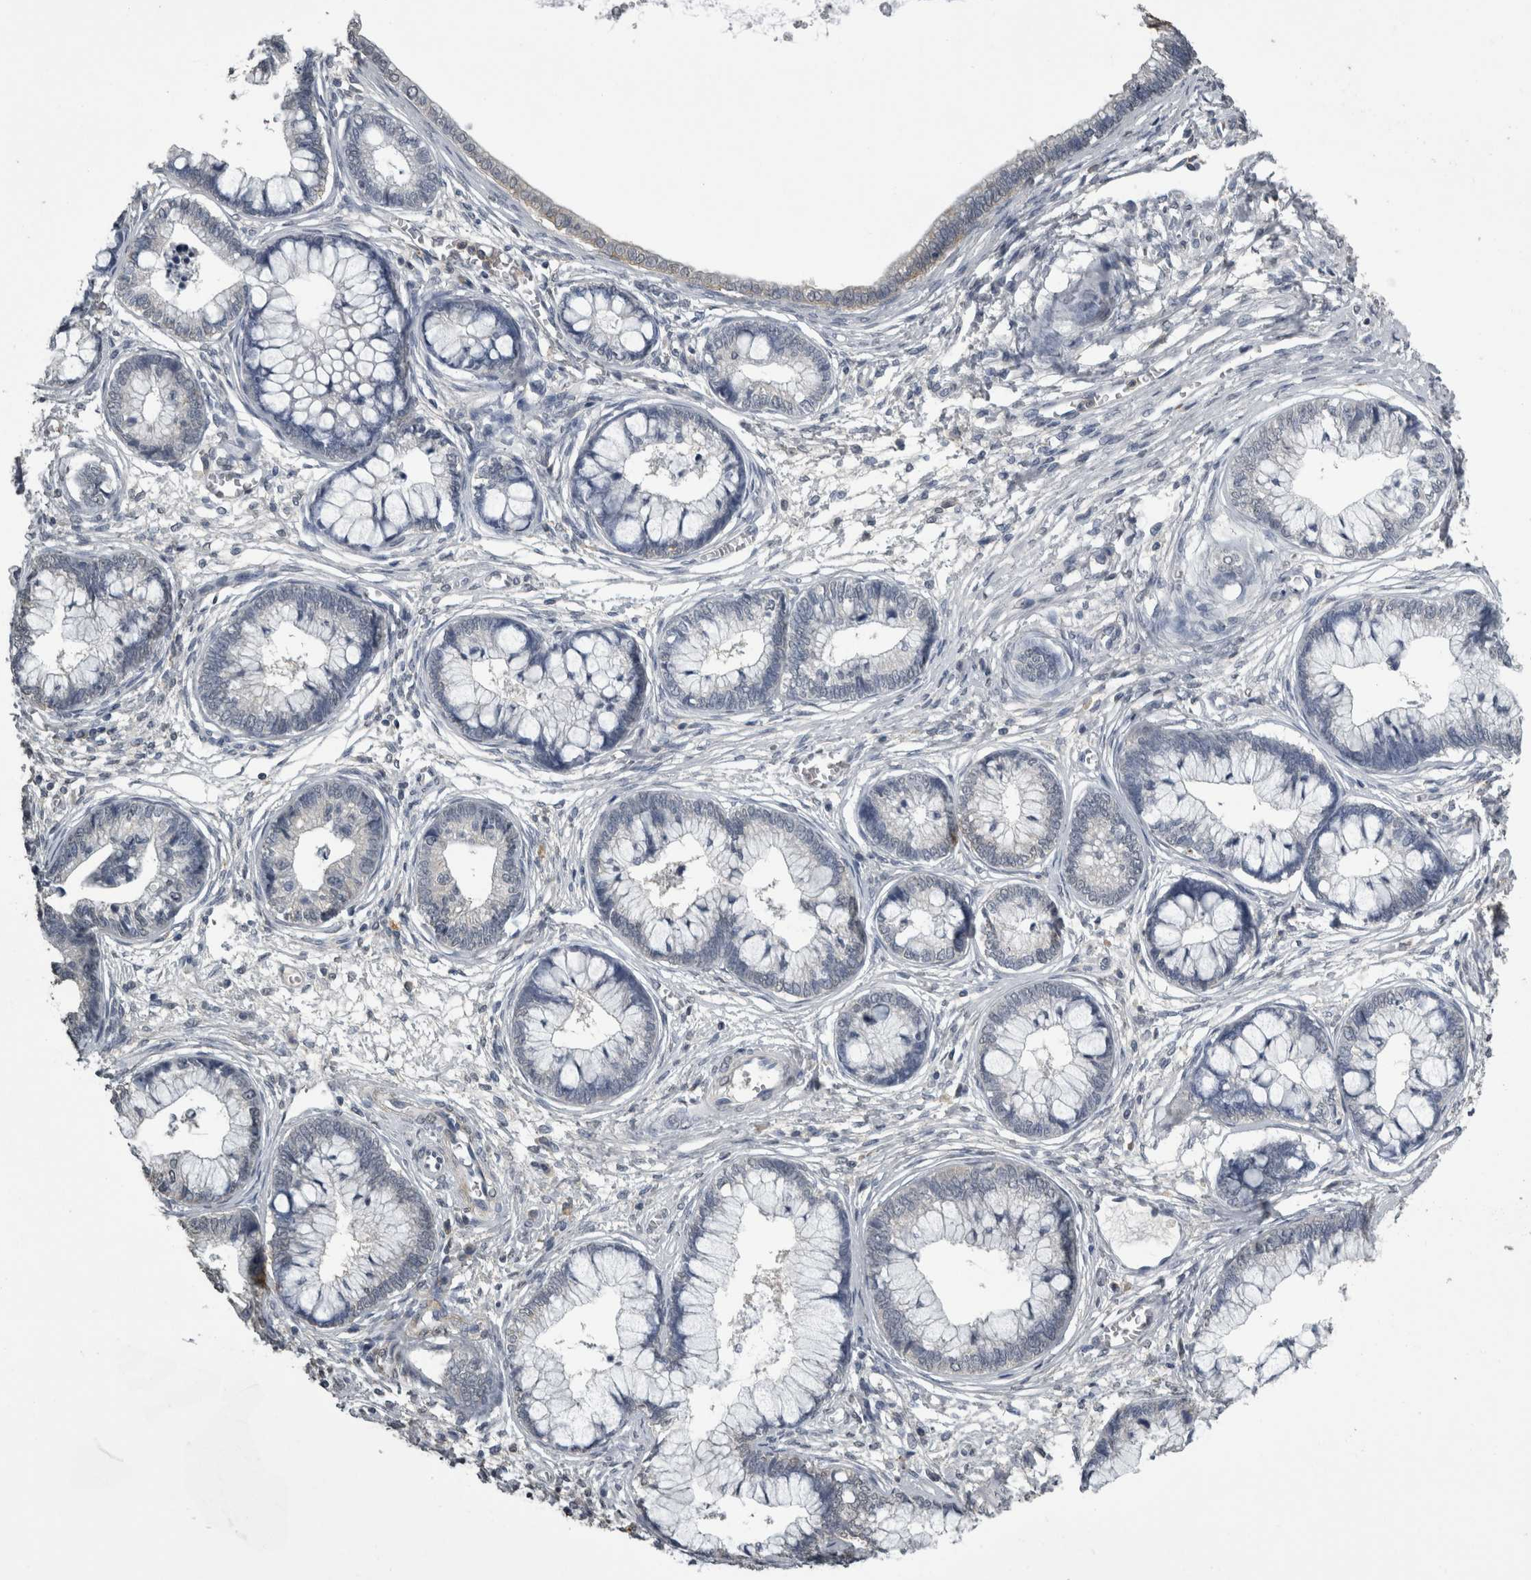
{"staining": {"intensity": "negative", "quantity": "none", "location": "none"}, "tissue": "cervical cancer", "cell_type": "Tumor cells", "image_type": "cancer", "snomed": [{"axis": "morphology", "description": "Adenocarcinoma, NOS"}, {"axis": "topography", "description": "Cervix"}], "caption": "Immunohistochemical staining of human cervical cancer (adenocarcinoma) displays no significant expression in tumor cells. (DAB (3,3'-diaminobenzidine) immunohistochemistry visualized using brightfield microscopy, high magnification).", "gene": "PIK3AP1", "patient": {"sex": "female", "age": 44}}